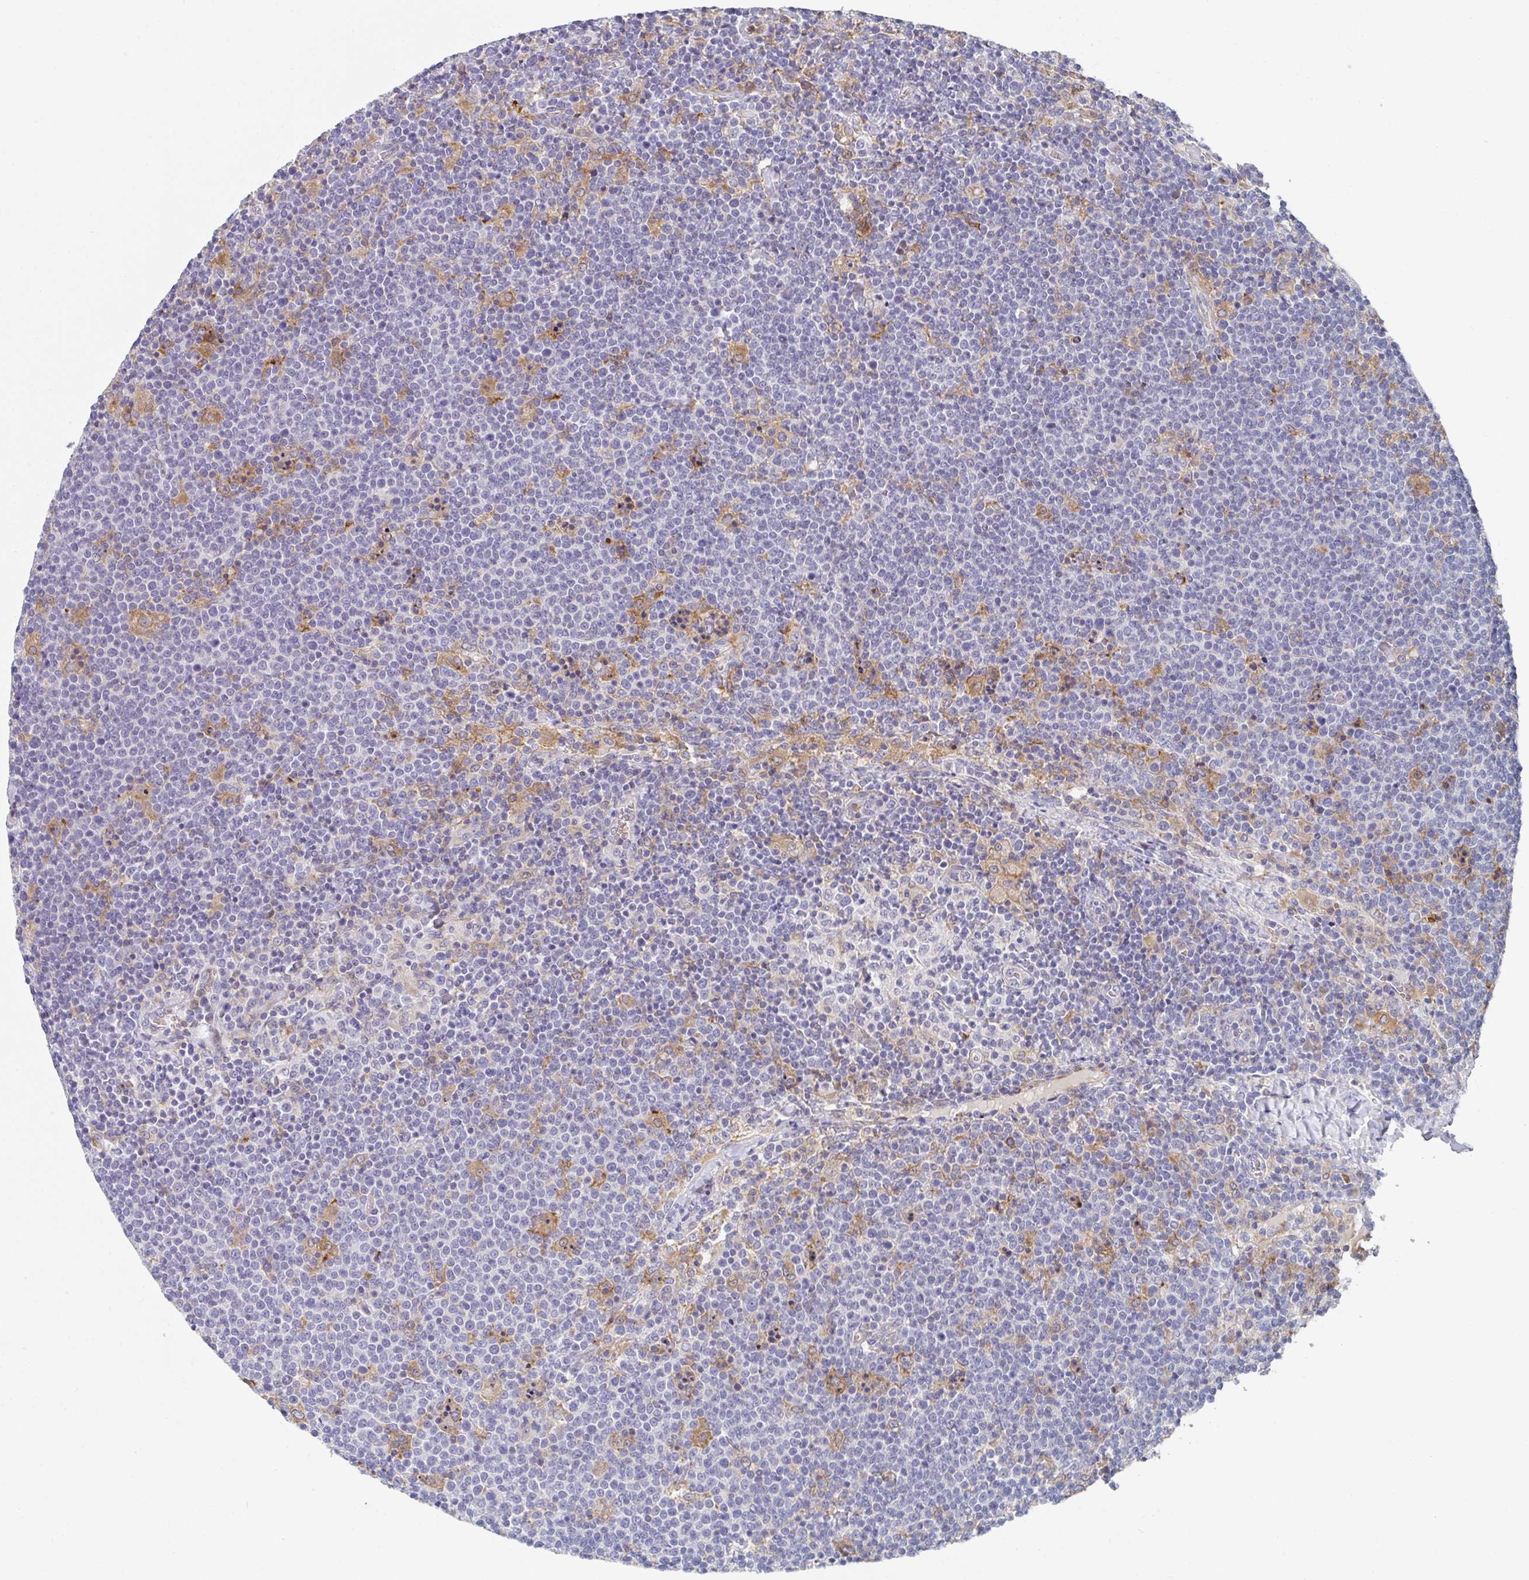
{"staining": {"intensity": "negative", "quantity": "none", "location": "none"}, "tissue": "lymphoma", "cell_type": "Tumor cells", "image_type": "cancer", "snomed": [{"axis": "morphology", "description": "Malignant lymphoma, non-Hodgkin's type, High grade"}, {"axis": "topography", "description": "Lymph node"}], "caption": "Immunohistochemistry (IHC) histopathology image of lymphoma stained for a protein (brown), which displays no staining in tumor cells.", "gene": "KLHL33", "patient": {"sex": "male", "age": 61}}